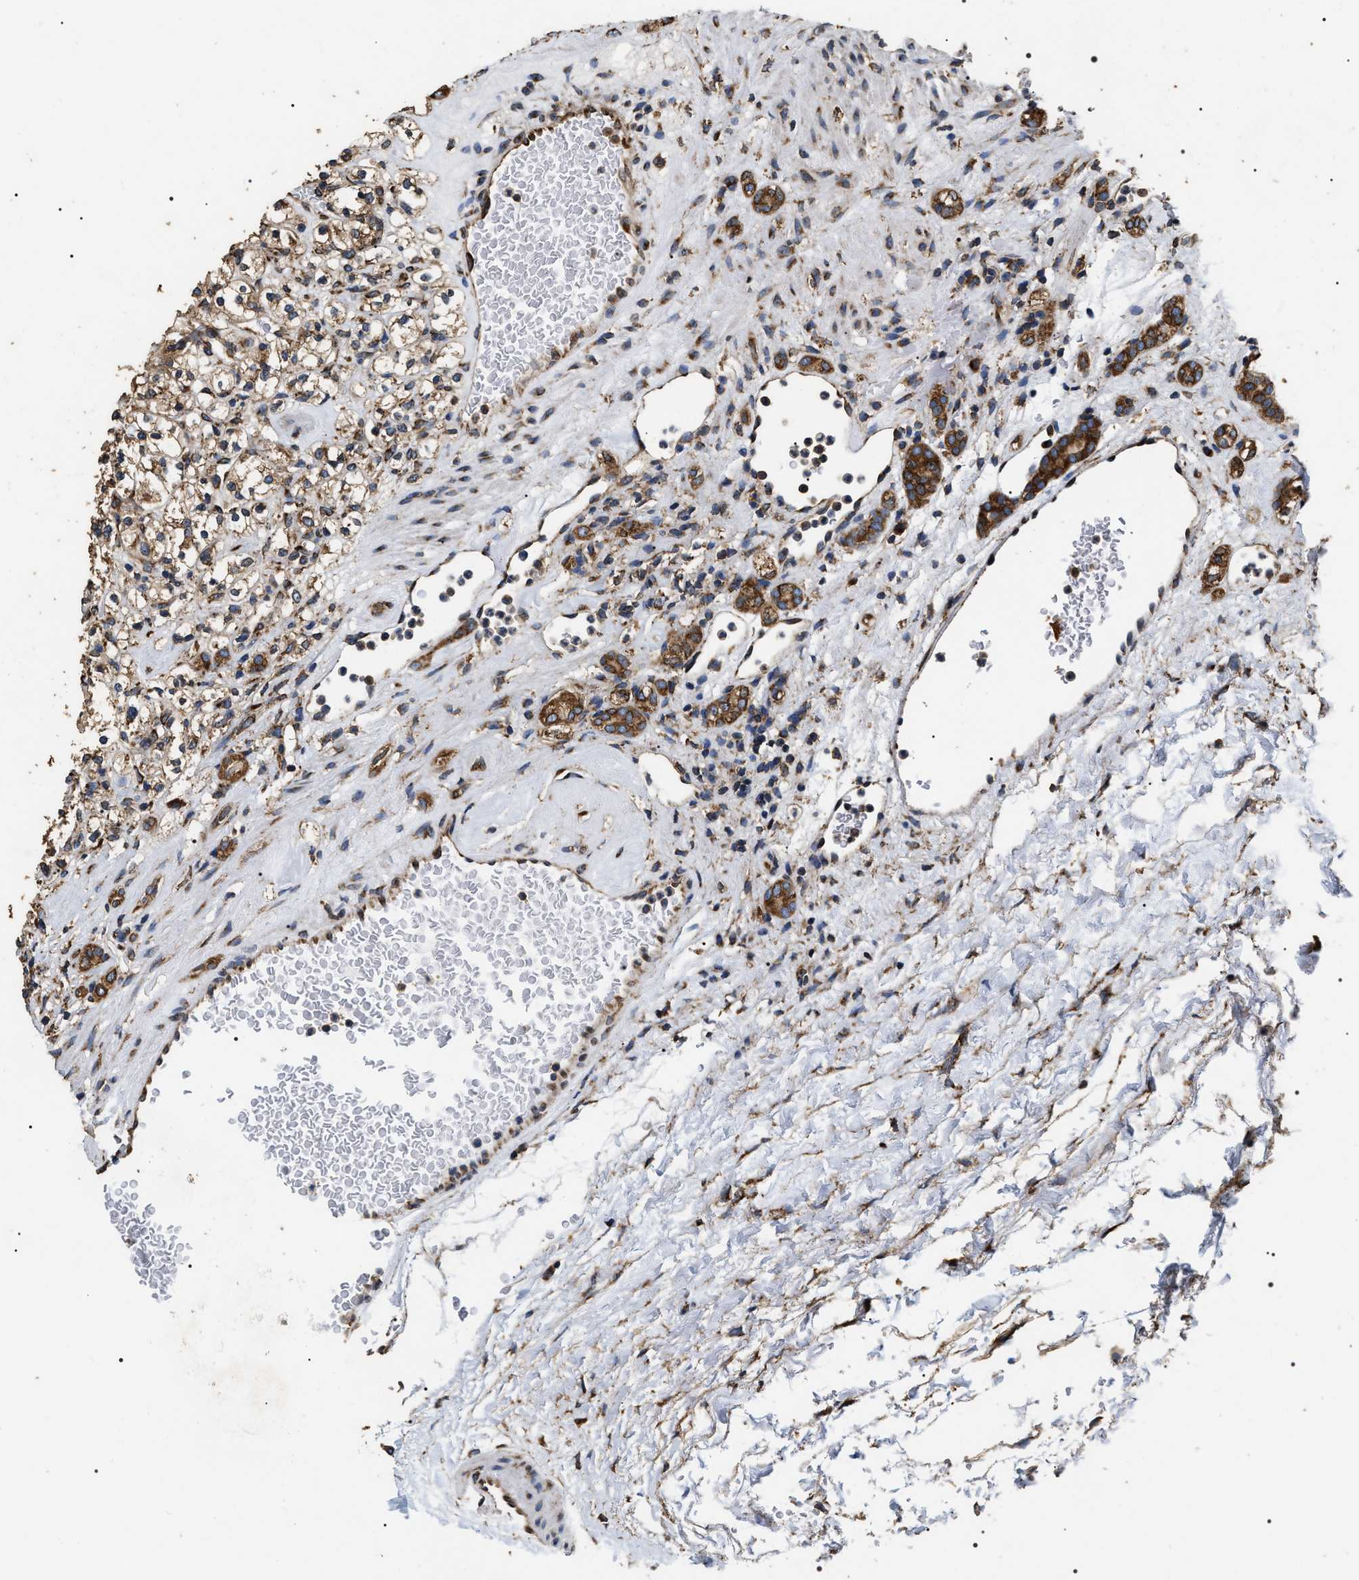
{"staining": {"intensity": "moderate", "quantity": "25%-75%", "location": "cytoplasmic/membranous"}, "tissue": "renal cancer", "cell_type": "Tumor cells", "image_type": "cancer", "snomed": [{"axis": "morphology", "description": "Normal tissue, NOS"}, {"axis": "morphology", "description": "Adenocarcinoma, NOS"}, {"axis": "topography", "description": "Kidney"}], "caption": "The histopathology image reveals staining of renal adenocarcinoma, revealing moderate cytoplasmic/membranous protein staining (brown color) within tumor cells.", "gene": "KTN1", "patient": {"sex": "female", "age": 72}}